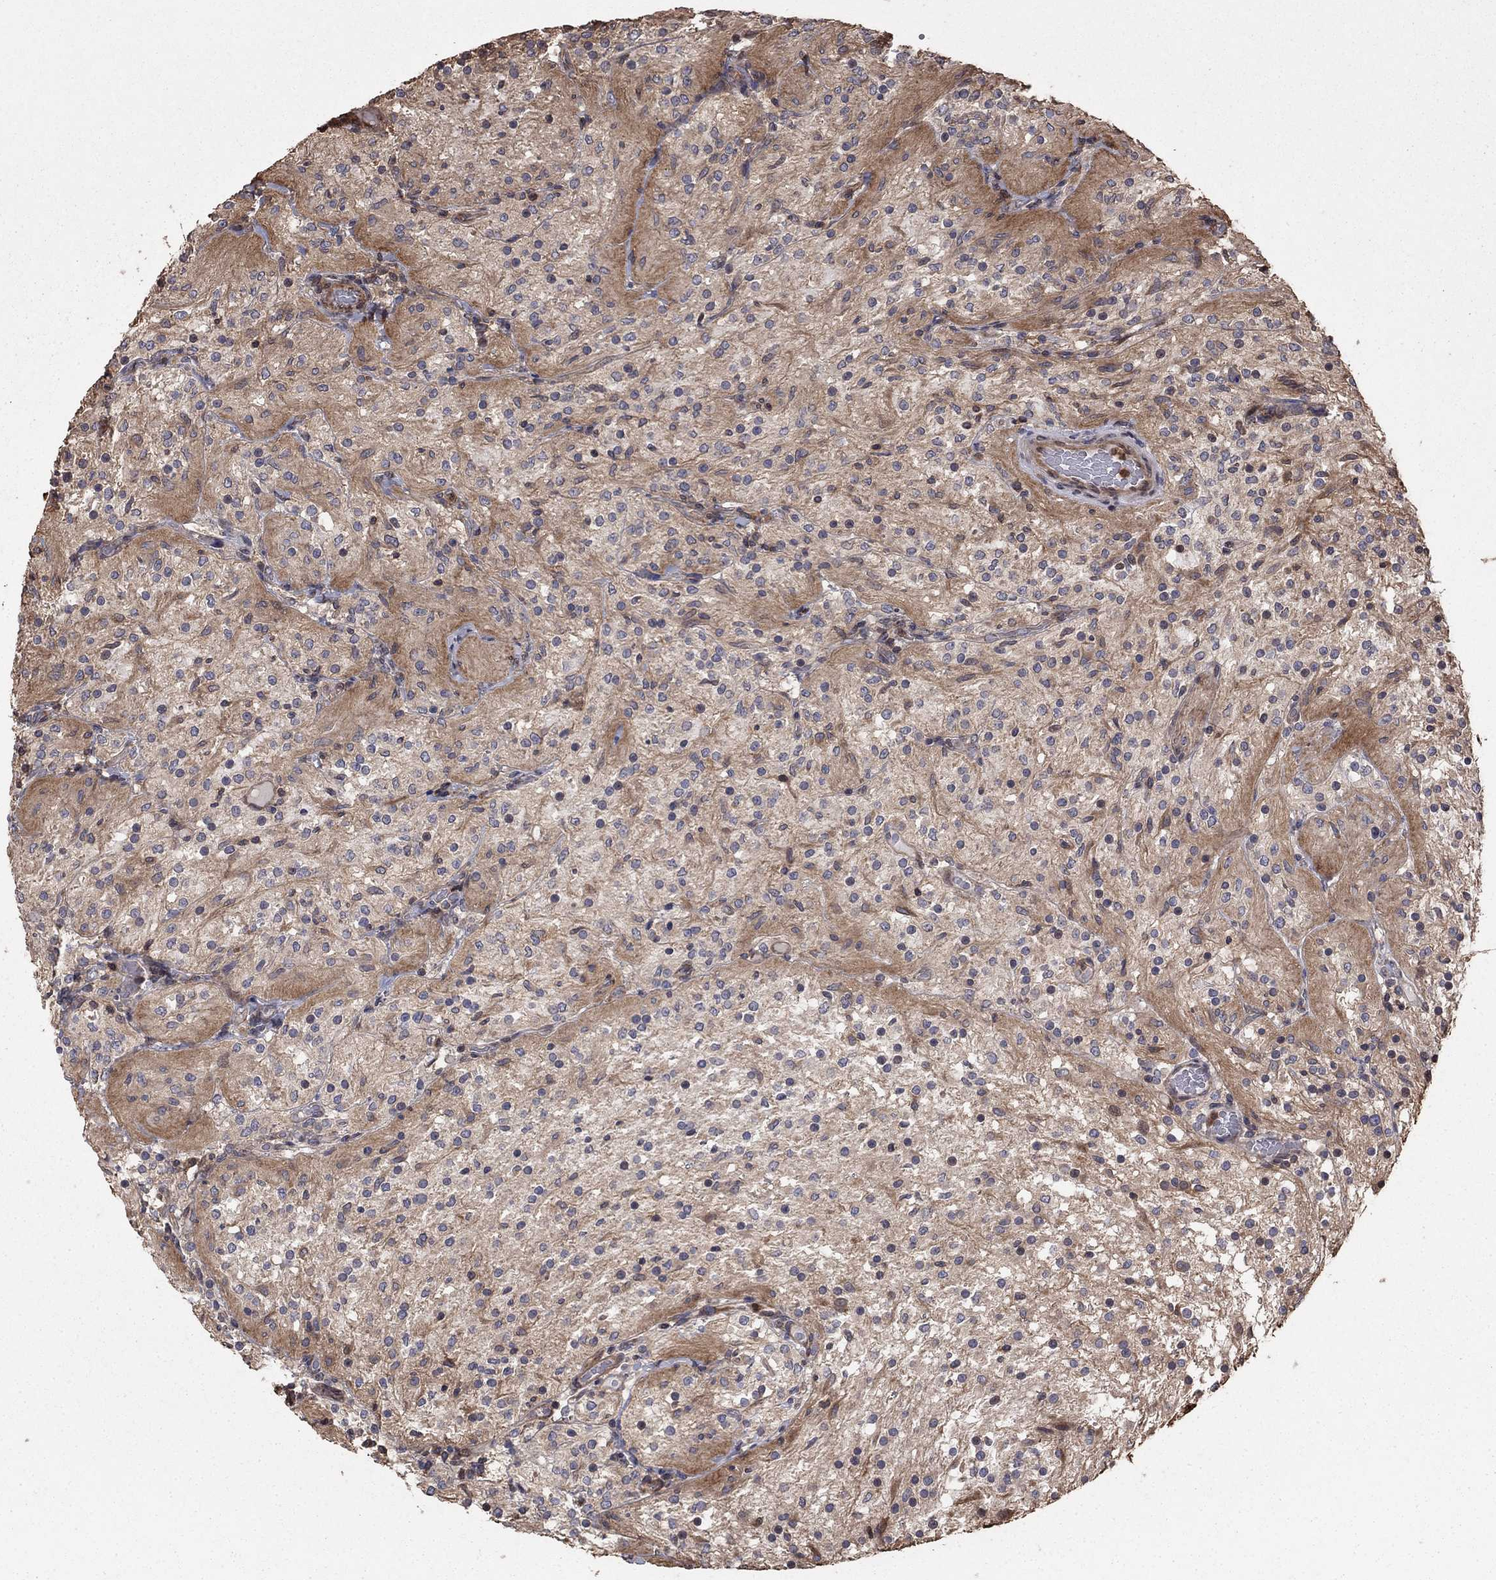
{"staining": {"intensity": "weak", "quantity": "<25%", "location": "cytoplasmic/membranous"}, "tissue": "glioma", "cell_type": "Tumor cells", "image_type": "cancer", "snomed": [{"axis": "morphology", "description": "Glioma, malignant, Low grade"}, {"axis": "topography", "description": "Brain"}], "caption": "Immunohistochemistry image of human glioma stained for a protein (brown), which reveals no expression in tumor cells.", "gene": "GYG1", "patient": {"sex": "male", "age": 3}}